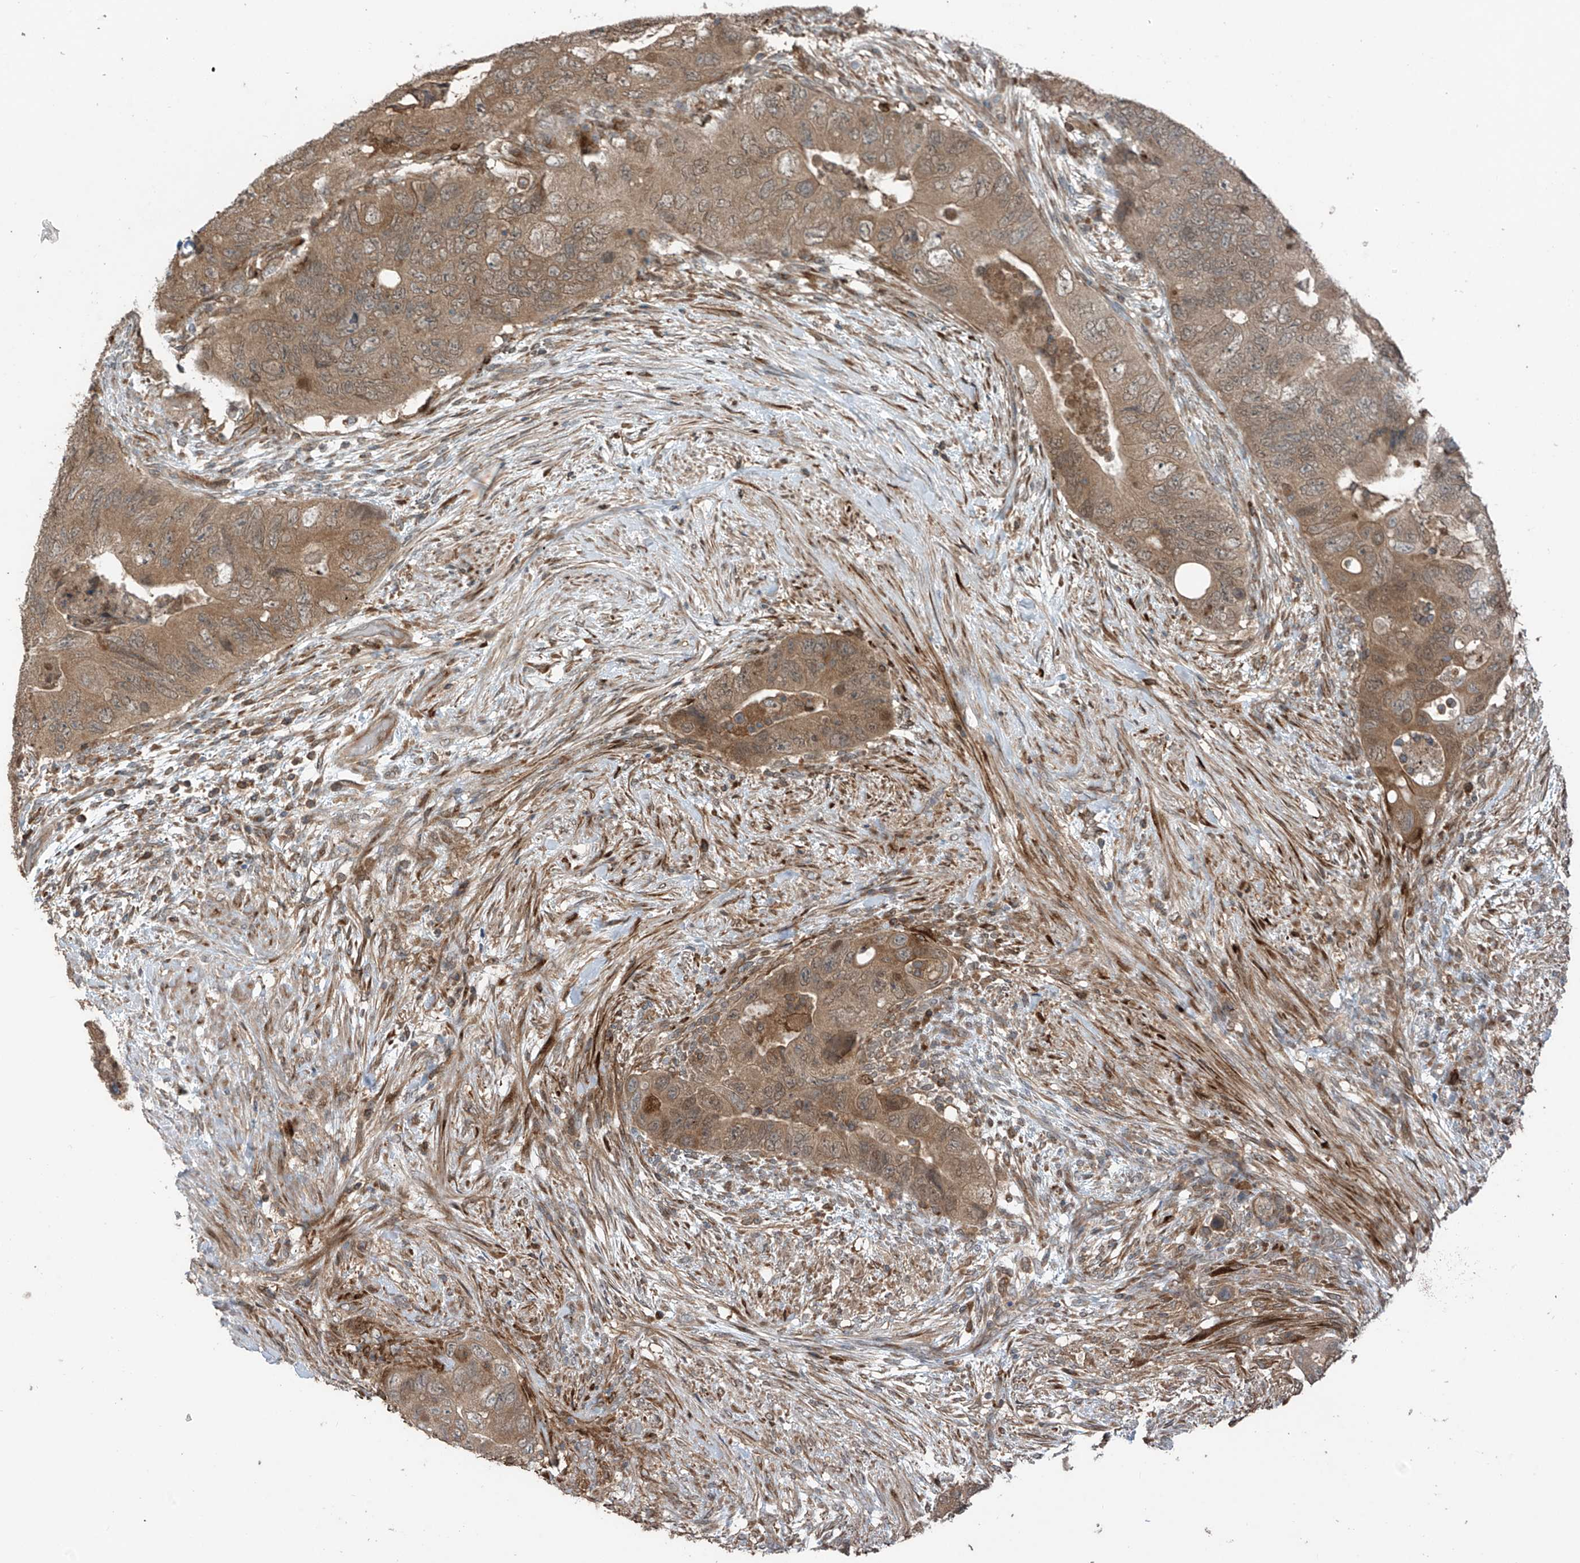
{"staining": {"intensity": "moderate", "quantity": ">75%", "location": "cytoplasmic/membranous,nuclear"}, "tissue": "colorectal cancer", "cell_type": "Tumor cells", "image_type": "cancer", "snomed": [{"axis": "morphology", "description": "Adenocarcinoma, NOS"}, {"axis": "topography", "description": "Rectum"}], "caption": "High-magnification brightfield microscopy of colorectal adenocarcinoma stained with DAB (3,3'-diaminobenzidine) (brown) and counterstained with hematoxylin (blue). tumor cells exhibit moderate cytoplasmic/membranous and nuclear positivity is identified in approximately>75% of cells.", "gene": "SAMD3", "patient": {"sex": "male", "age": 63}}